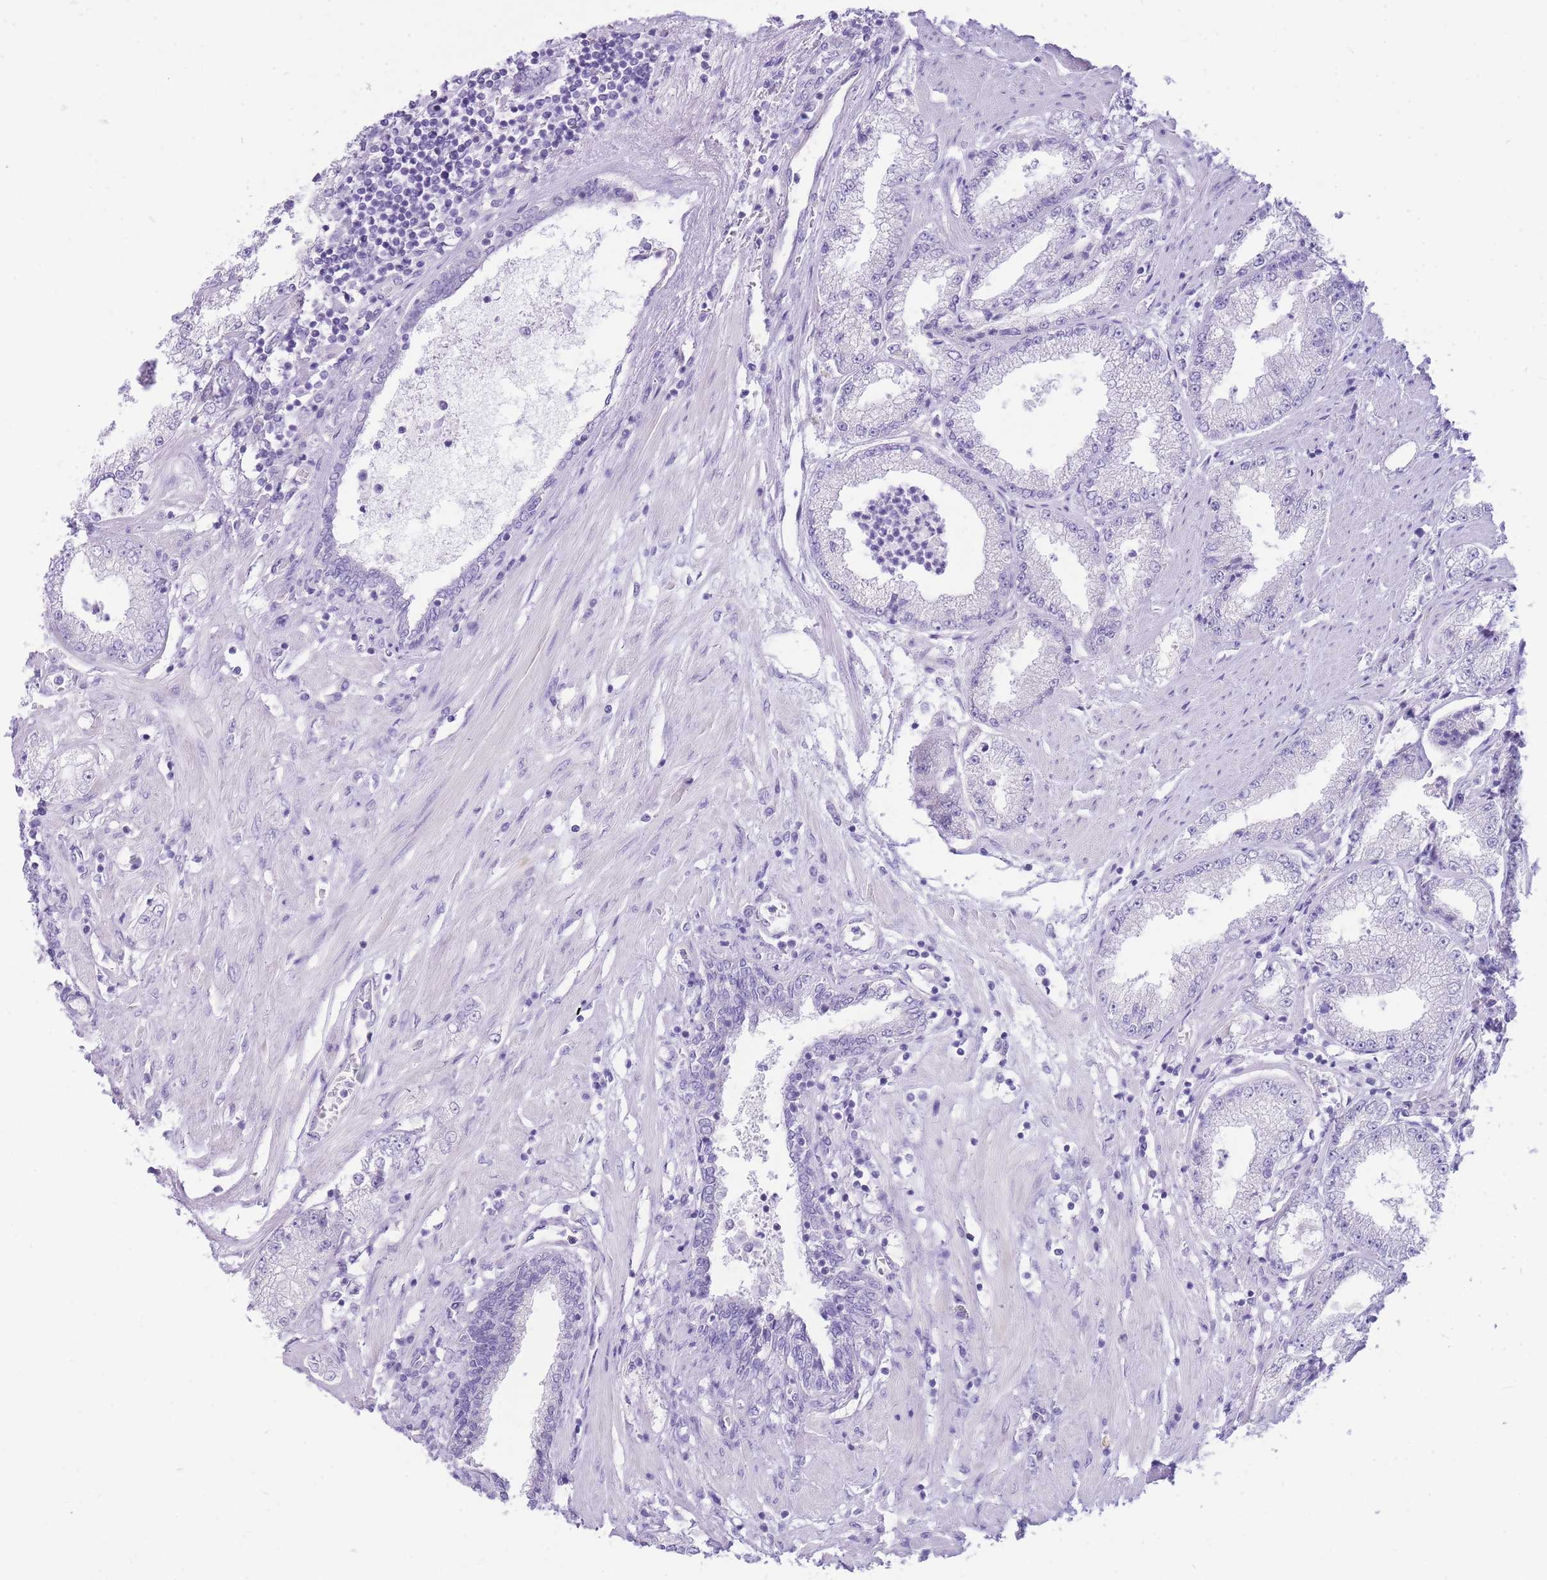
{"staining": {"intensity": "negative", "quantity": "none", "location": "none"}, "tissue": "prostate cancer", "cell_type": "Tumor cells", "image_type": "cancer", "snomed": [{"axis": "morphology", "description": "Adenocarcinoma, High grade"}, {"axis": "topography", "description": "Prostate"}], "caption": "A photomicrograph of human high-grade adenocarcinoma (prostate) is negative for staining in tumor cells. Brightfield microscopy of immunohistochemistry (IHC) stained with DAB (brown) and hematoxylin (blue), captured at high magnification.", "gene": "ZNF311", "patient": {"sex": "male", "age": 69}}